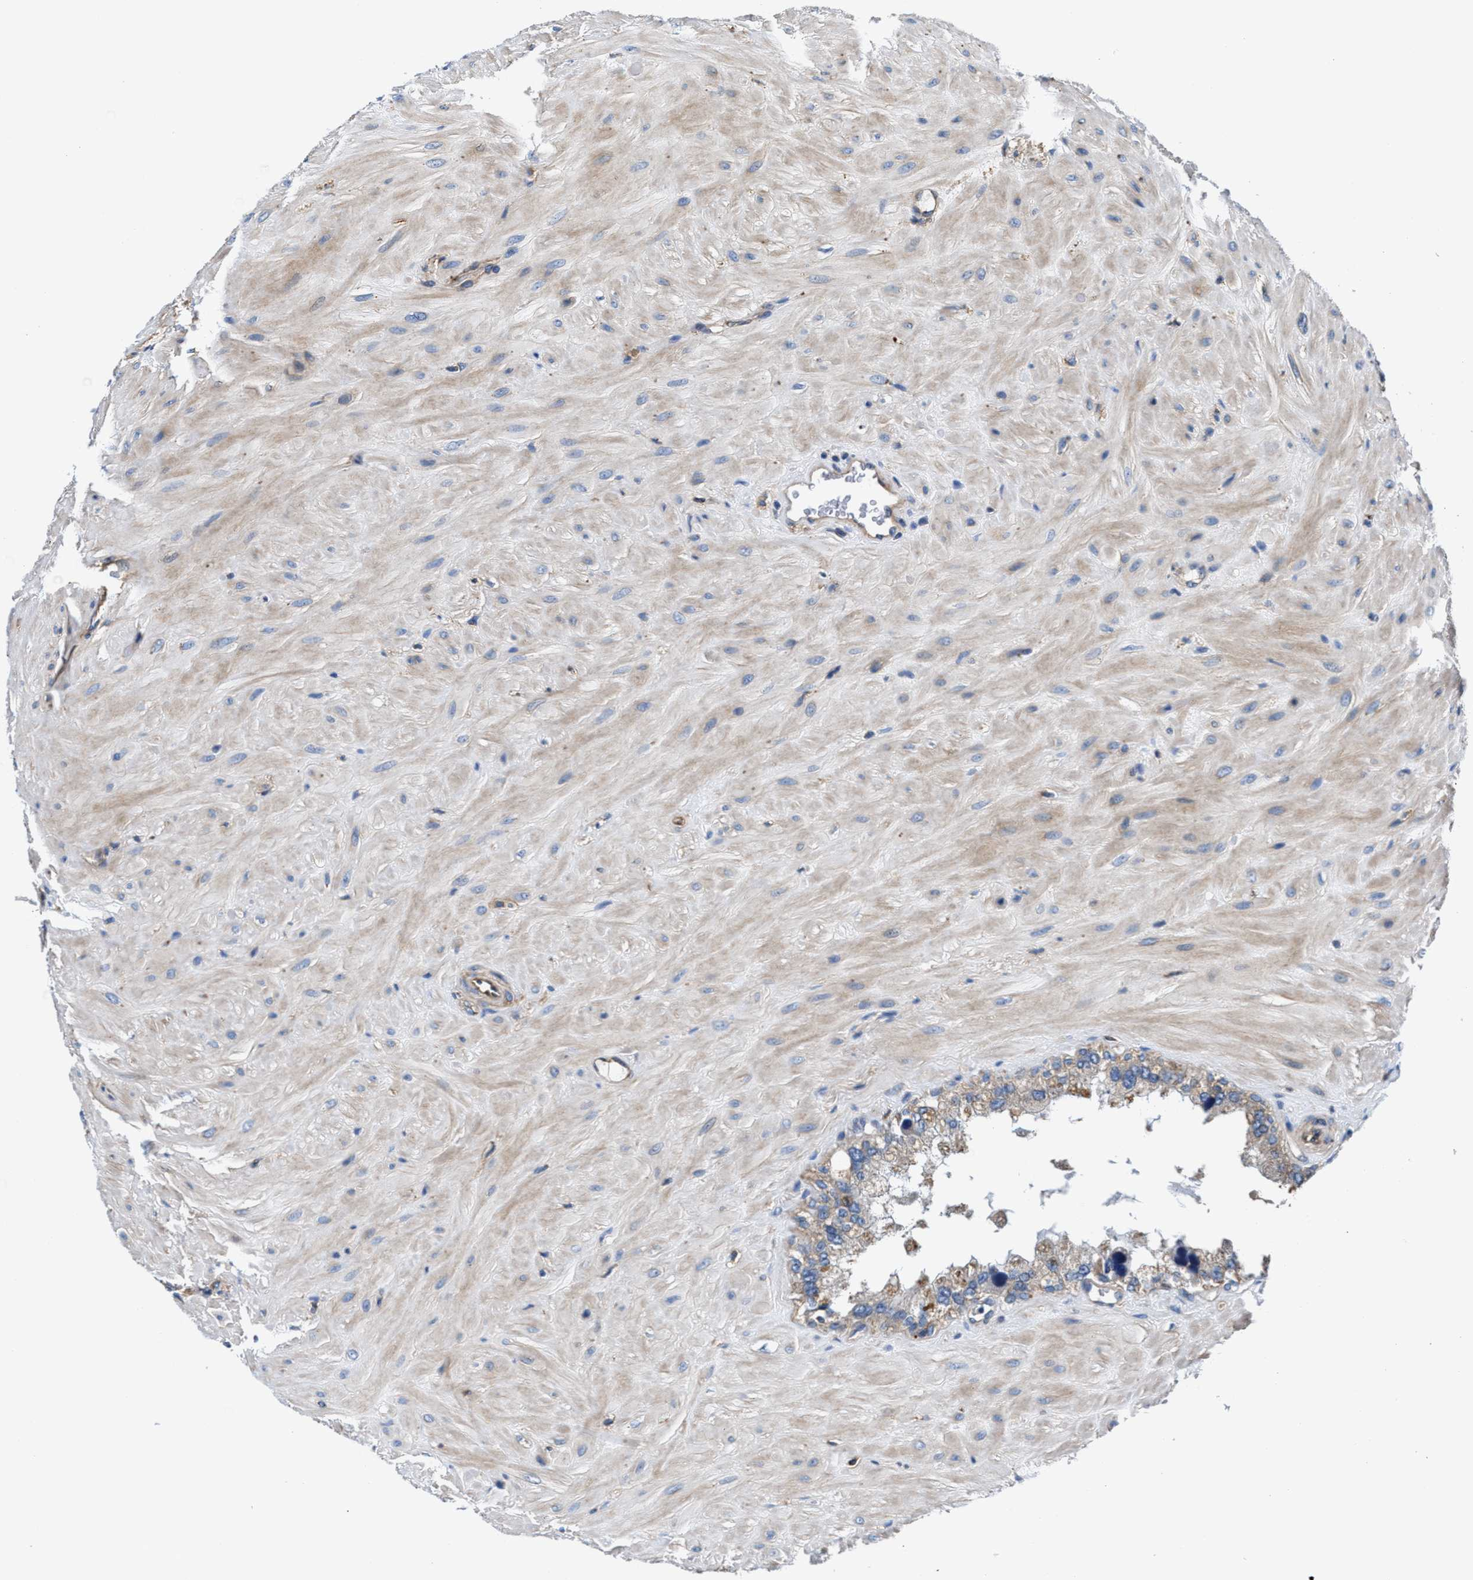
{"staining": {"intensity": "weak", "quantity": "25%-75%", "location": "cytoplasmic/membranous"}, "tissue": "seminal vesicle", "cell_type": "Glandular cells", "image_type": "normal", "snomed": [{"axis": "morphology", "description": "Normal tissue, NOS"}, {"axis": "topography", "description": "Prostate"}, {"axis": "topography", "description": "Seminal veicle"}], "caption": "Immunohistochemistry (IHC) image of benign seminal vesicle: seminal vesicle stained using IHC reveals low levels of weak protein expression localized specifically in the cytoplasmic/membranous of glandular cells, appearing as a cytoplasmic/membranous brown color.", "gene": "PPP1R9B", "patient": {"sex": "male", "age": 51}}